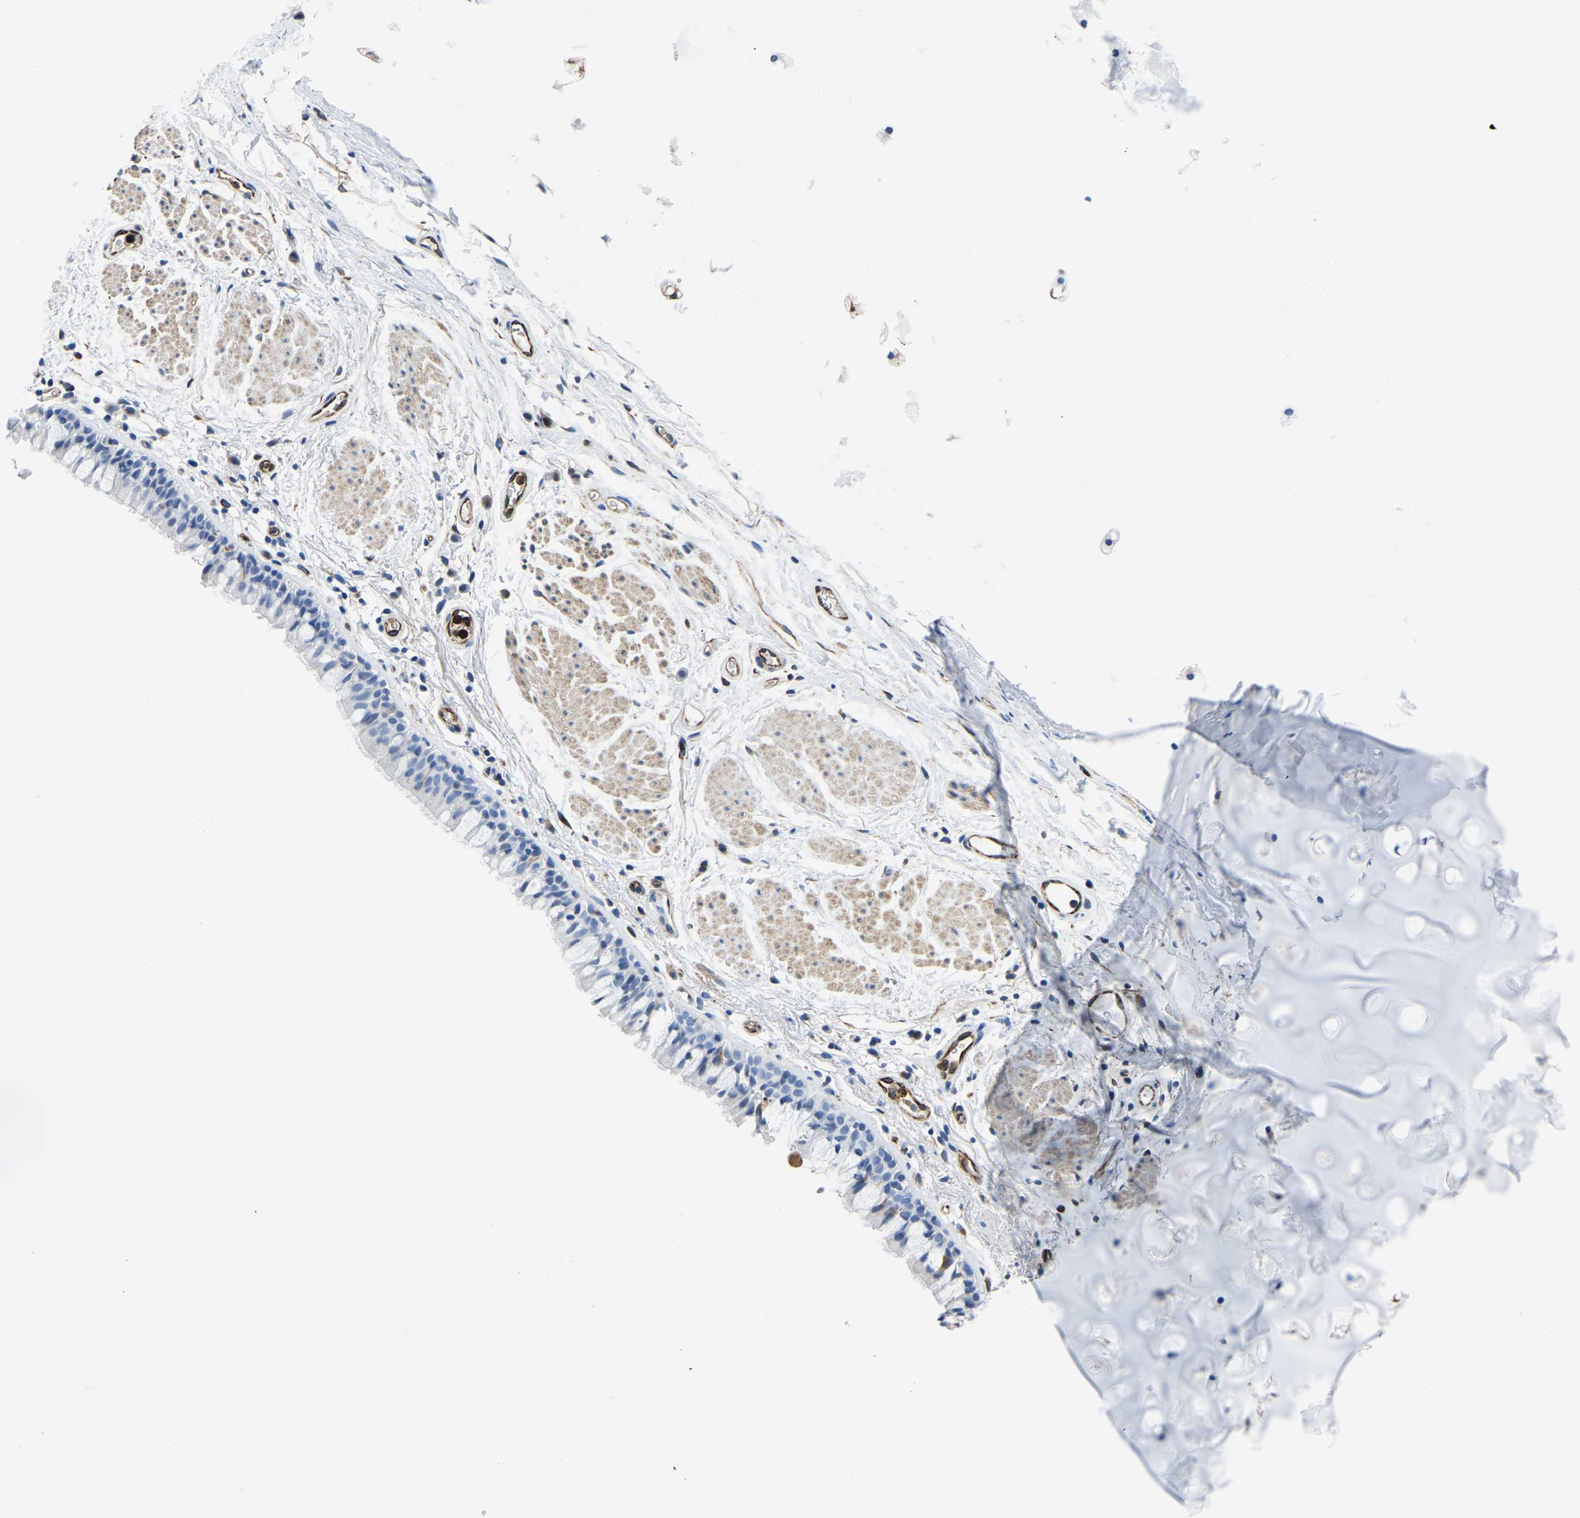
{"staining": {"intensity": "negative", "quantity": "none", "location": "none"}, "tissue": "bronchus", "cell_type": "Respiratory epithelial cells", "image_type": "normal", "snomed": [{"axis": "morphology", "description": "Normal tissue, NOS"}, {"axis": "topography", "description": "Cartilage tissue"}, {"axis": "topography", "description": "Bronchus"}], "caption": "High power microscopy histopathology image of an IHC image of benign bronchus, revealing no significant positivity in respiratory epithelial cells. Brightfield microscopy of immunohistochemistry (IHC) stained with DAB (3,3'-diaminobenzidine) (brown) and hematoxylin (blue), captured at high magnification.", "gene": "MS4A3", "patient": {"sex": "female", "age": 53}}